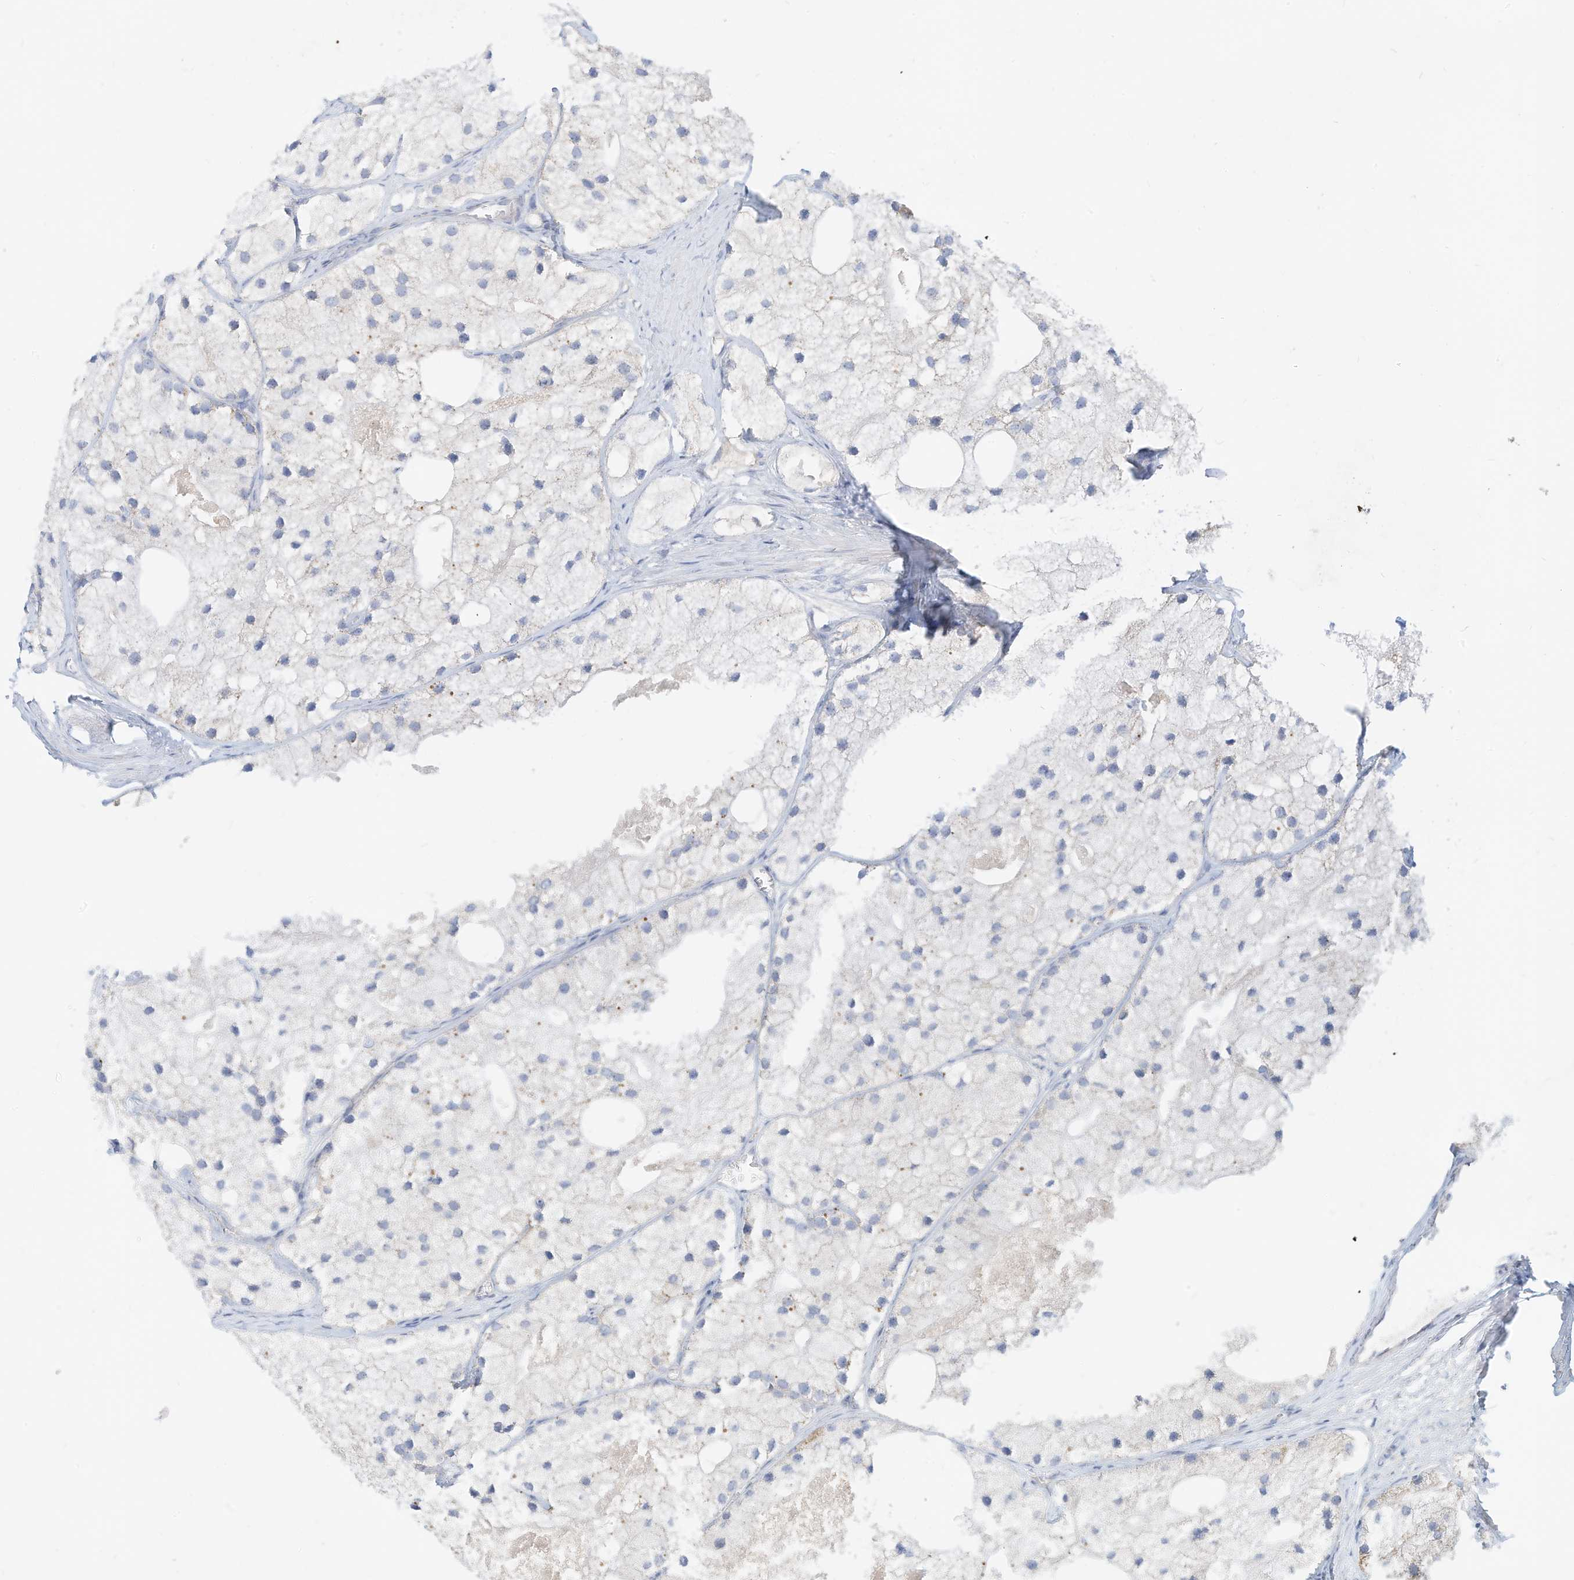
{"staining": {"intensity": "negative", "quantity": "none", "location": "none"}, "tissue": "prostate cancer", "cell_type": "Tumor cells", "image_type": "cancer", "snomed": [{"axis": "morphology", "description": "Adenocarcinoma, Low grade"}, {"axis": "topography", "description": "Prostate"}], "caption": "This is a image of immunohistochemistry staining of prostate low-grade adenocarcinoma, which shows no expression in tumor cells.", "gene": "RHOH", "patient": {"sex": "male", "age": 69}}